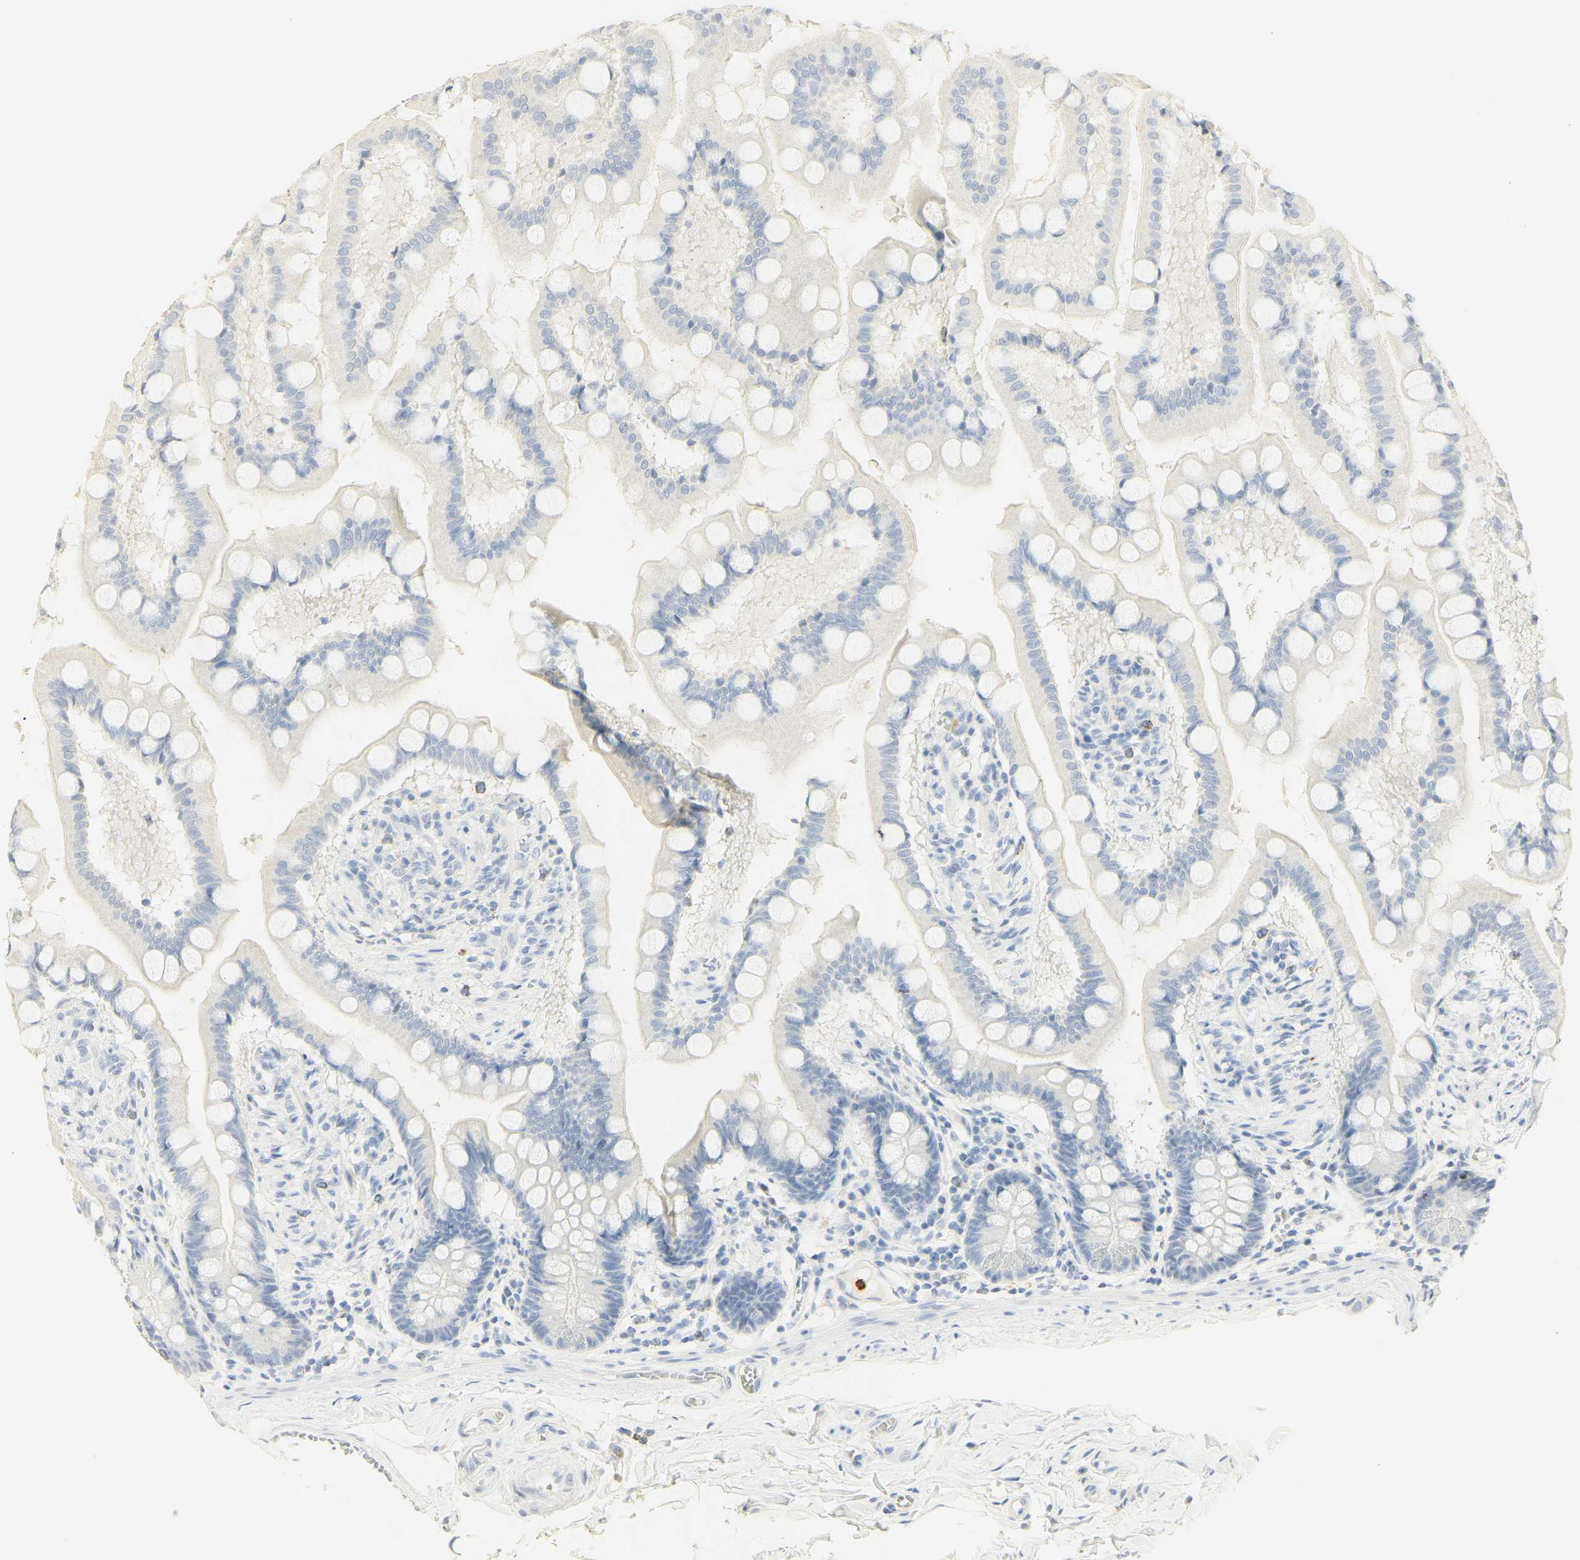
{"staining": {"intensity": "negative", "quantity": "none", "location": "none"}, "tissue": "small intestine", "cell_type": "Glandular cells", "image_type": "normal", "snomed": [{"axis": "morphology", "description": "Normal tissue, NOS"}, {"axis": "topography", "description": "Small intestine"}], "caption": "The immunohistochemistry histopathology image has no significant positivity in glandular cells of small intestine. Brightfield microscopy of immunohistochemistry (IHC) stained with DAB (brown) and hematoxylin (blue), captured at high magnification.", "gene": "MPO", "patient": {"sex": "male", "age": 41}}